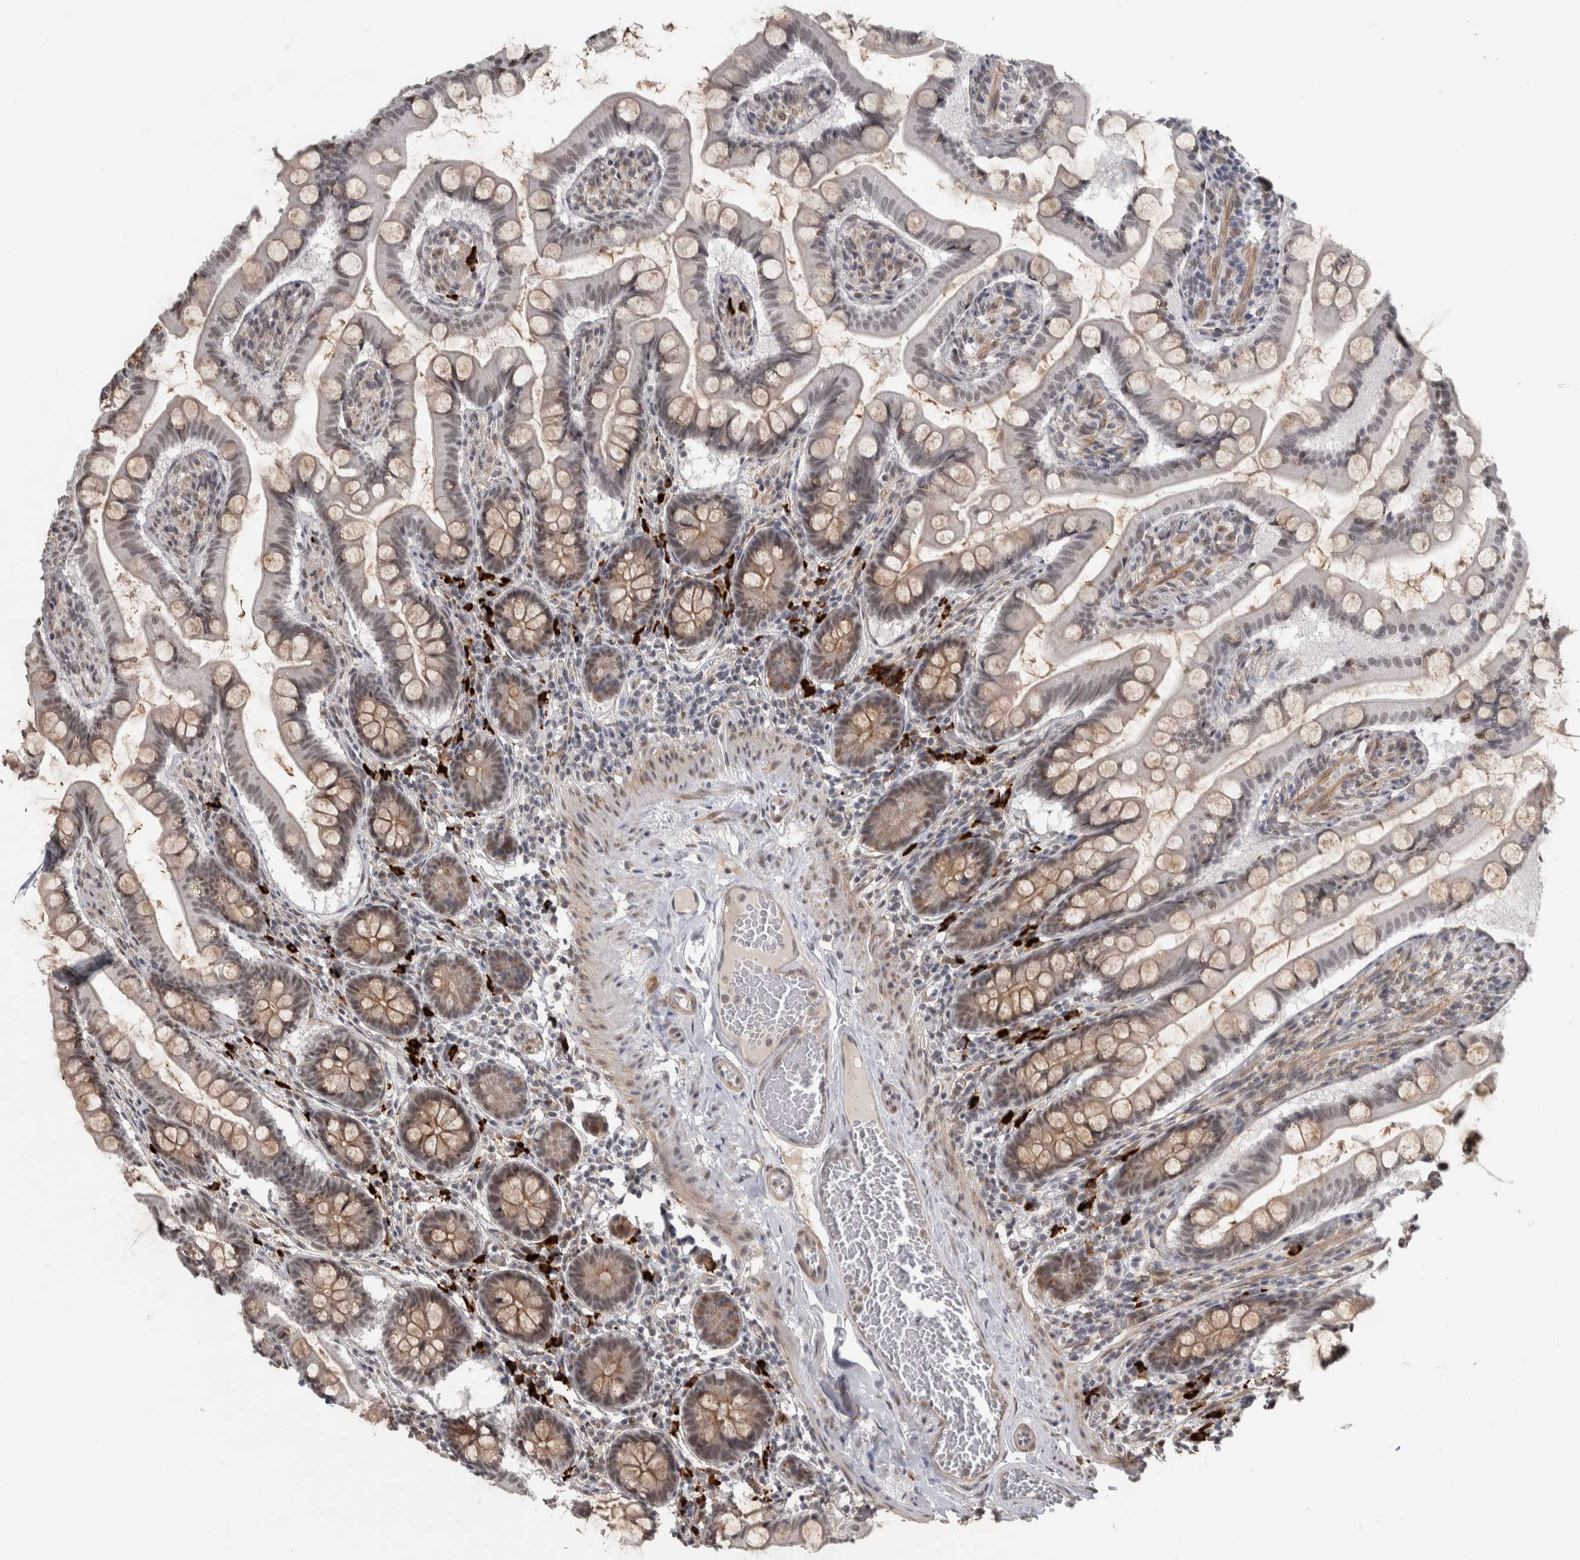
{"staining": {"intensity": "weak", "quantity": "<25%", "location": "nuclear"}, "tissue": "small intestine", "cell_type": "Glandular cells", "image_type": "normal", "snomed": [{"axis": "morphology", "description": "Normal tissue, NOS"}, {"axis": "topography", "description": "Small intestine"}], "caption": "IHC of benign human small intestine demonstrates no expression in glandular cells. (Stains: DAB (3,3'-diaminobenzidine) IHC with hematoxylin counter stain, Microscopy: brightfield microscopy at high magnification).", "gene": "DDX42", "patient": {"sex": "male", "age": 41}}